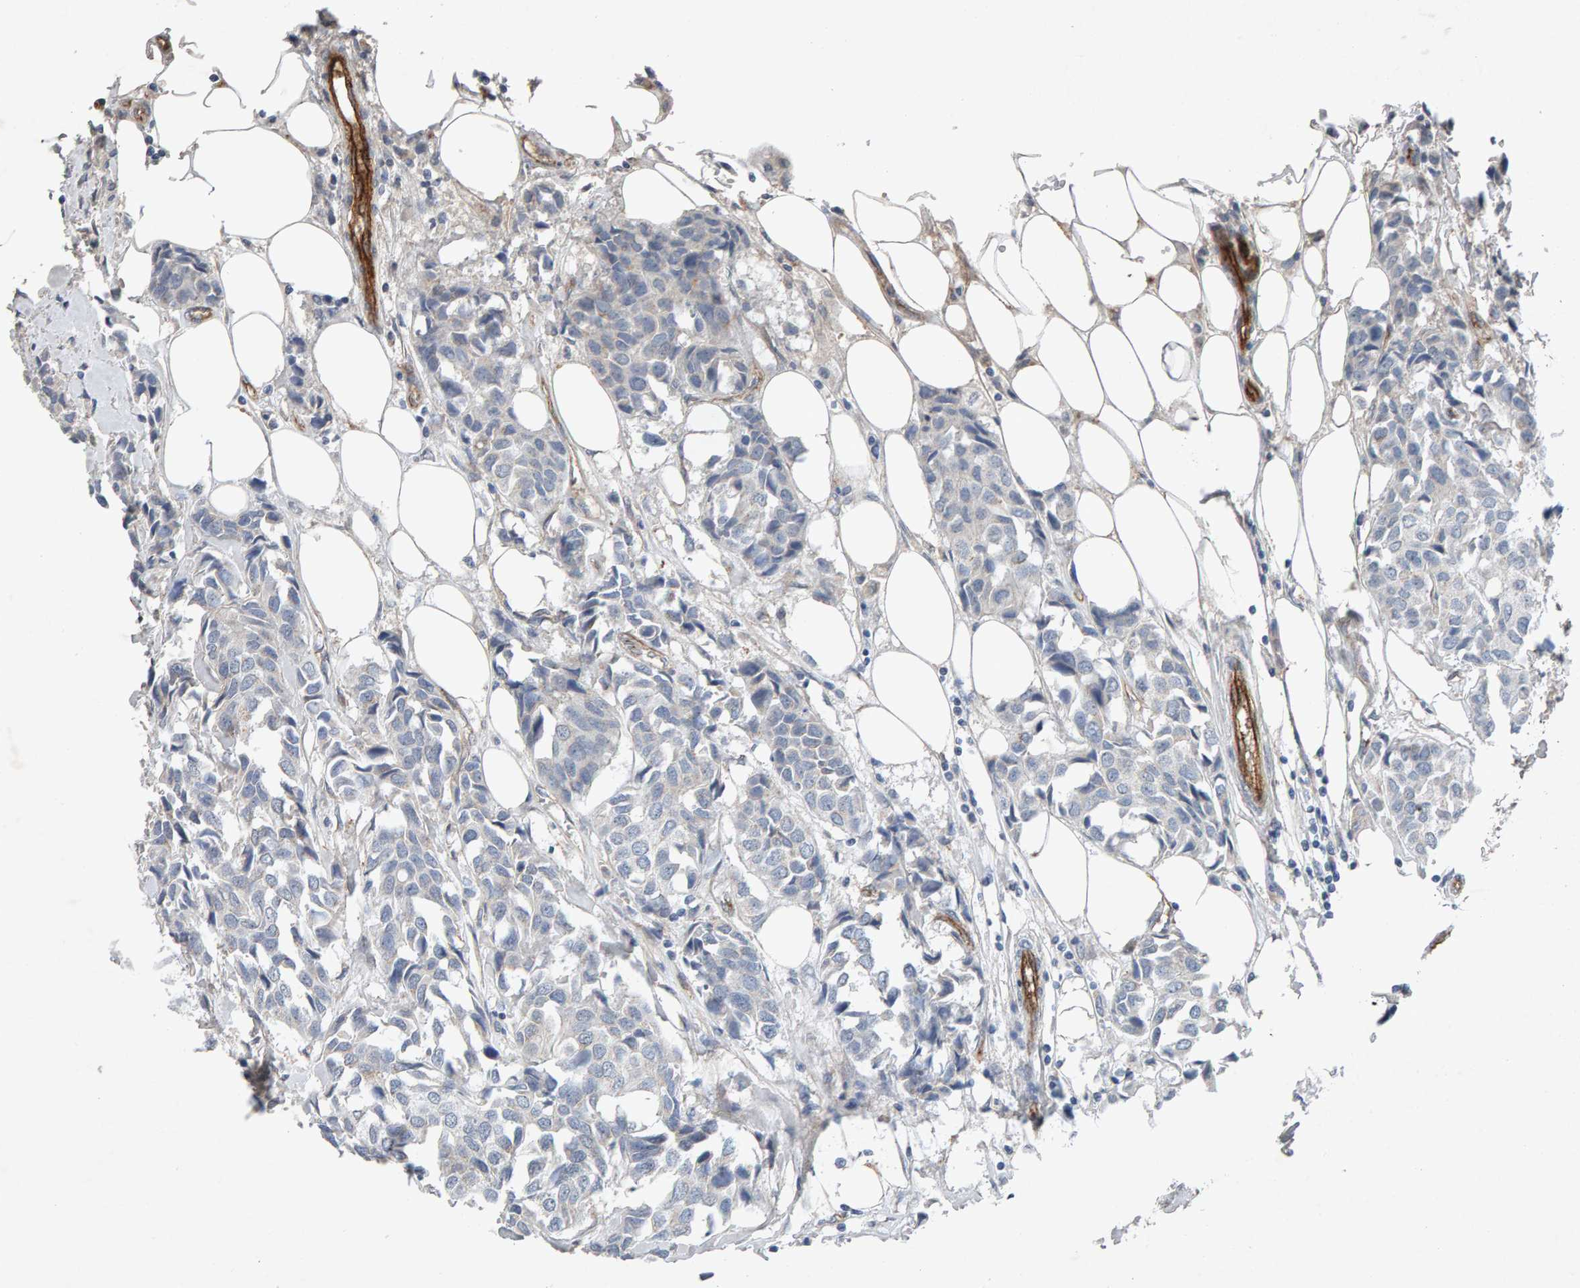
{"staining": {"intensity": "negative", "quantity": "none", "location": "none"}, "tissue": "breast cancer", "cell_type": "Tumor cells", "image_type": "cancer", "snomed": [{"axis": "morphology", "description": "Duct carcinoma"}, {"axis": "topography", "description": "Breast"}], "caption": "High magnification brightfield microscopy of breast cancer (intraductal carcinoma) stained with DAB (3,3'-diaminobenzidine) (brown) and counterstained with hematoxylin (blue): tumor cells show no significant staining.", "gene": "PTPRM", "patient": {"sex": "female", "age": 80}}